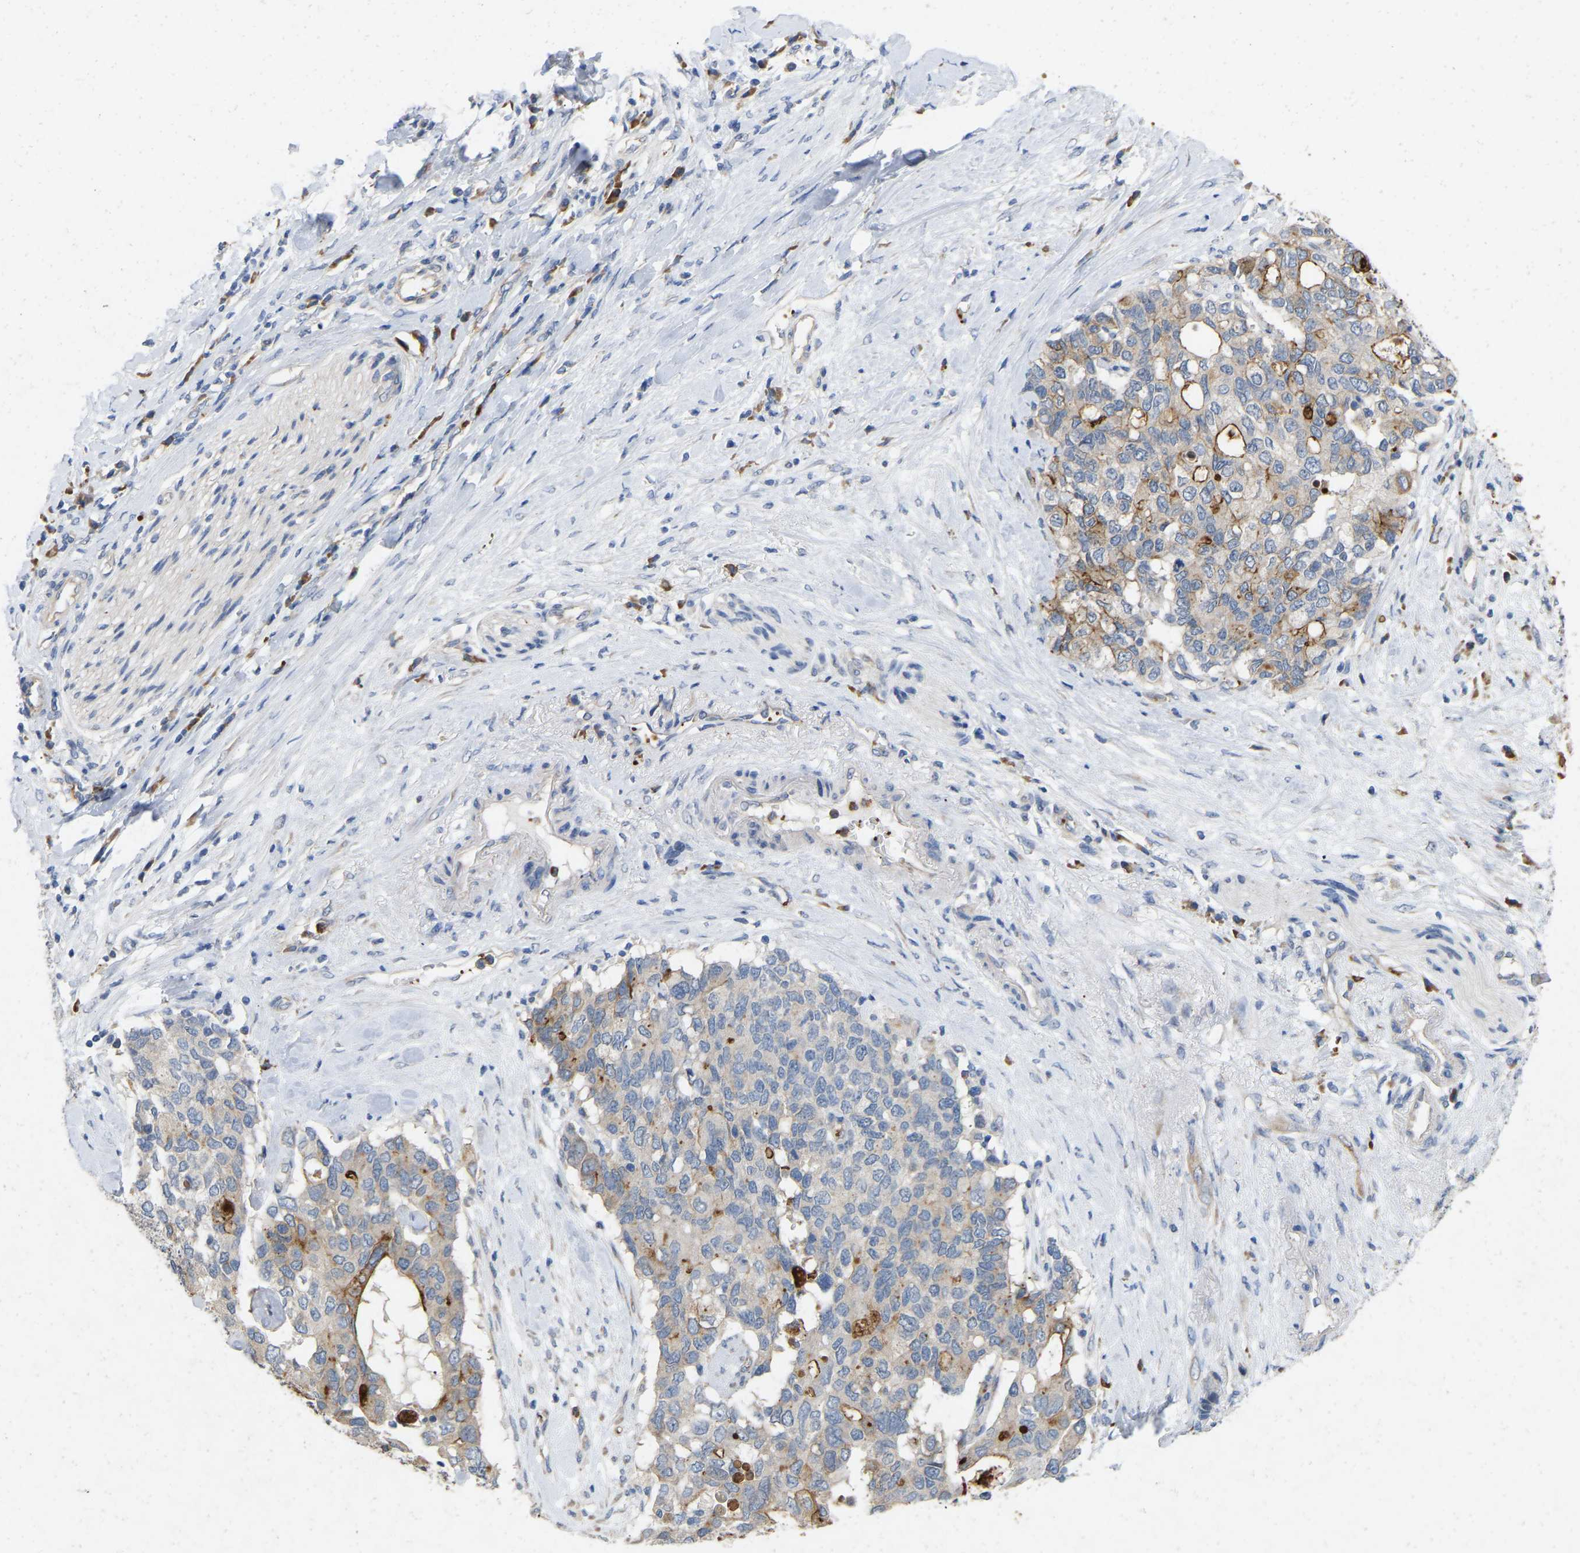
{"staining": {"intensity": "moderate", "quantity": "25%-75%", "location": "cytoplasmic/membranous"}, "tissue": "pancreatic cancer", "cell_type": "Tumor cells", "image_type": "cancer", "snomed": [{"axis": "morphology", "description": "Adenocarcinoma, NOS"}, {"axis": "topography", "description": "Pancreas"}], "caption": "Human pancreatic cancer (adenocarcinoma) stained with a brown dye exhibits moderate cytoplasmic/membranous positive expression in approximately 25%-75% of tumor cells.", "gene": "RHEB", "patient": {"sex": "female", "age": 56}}